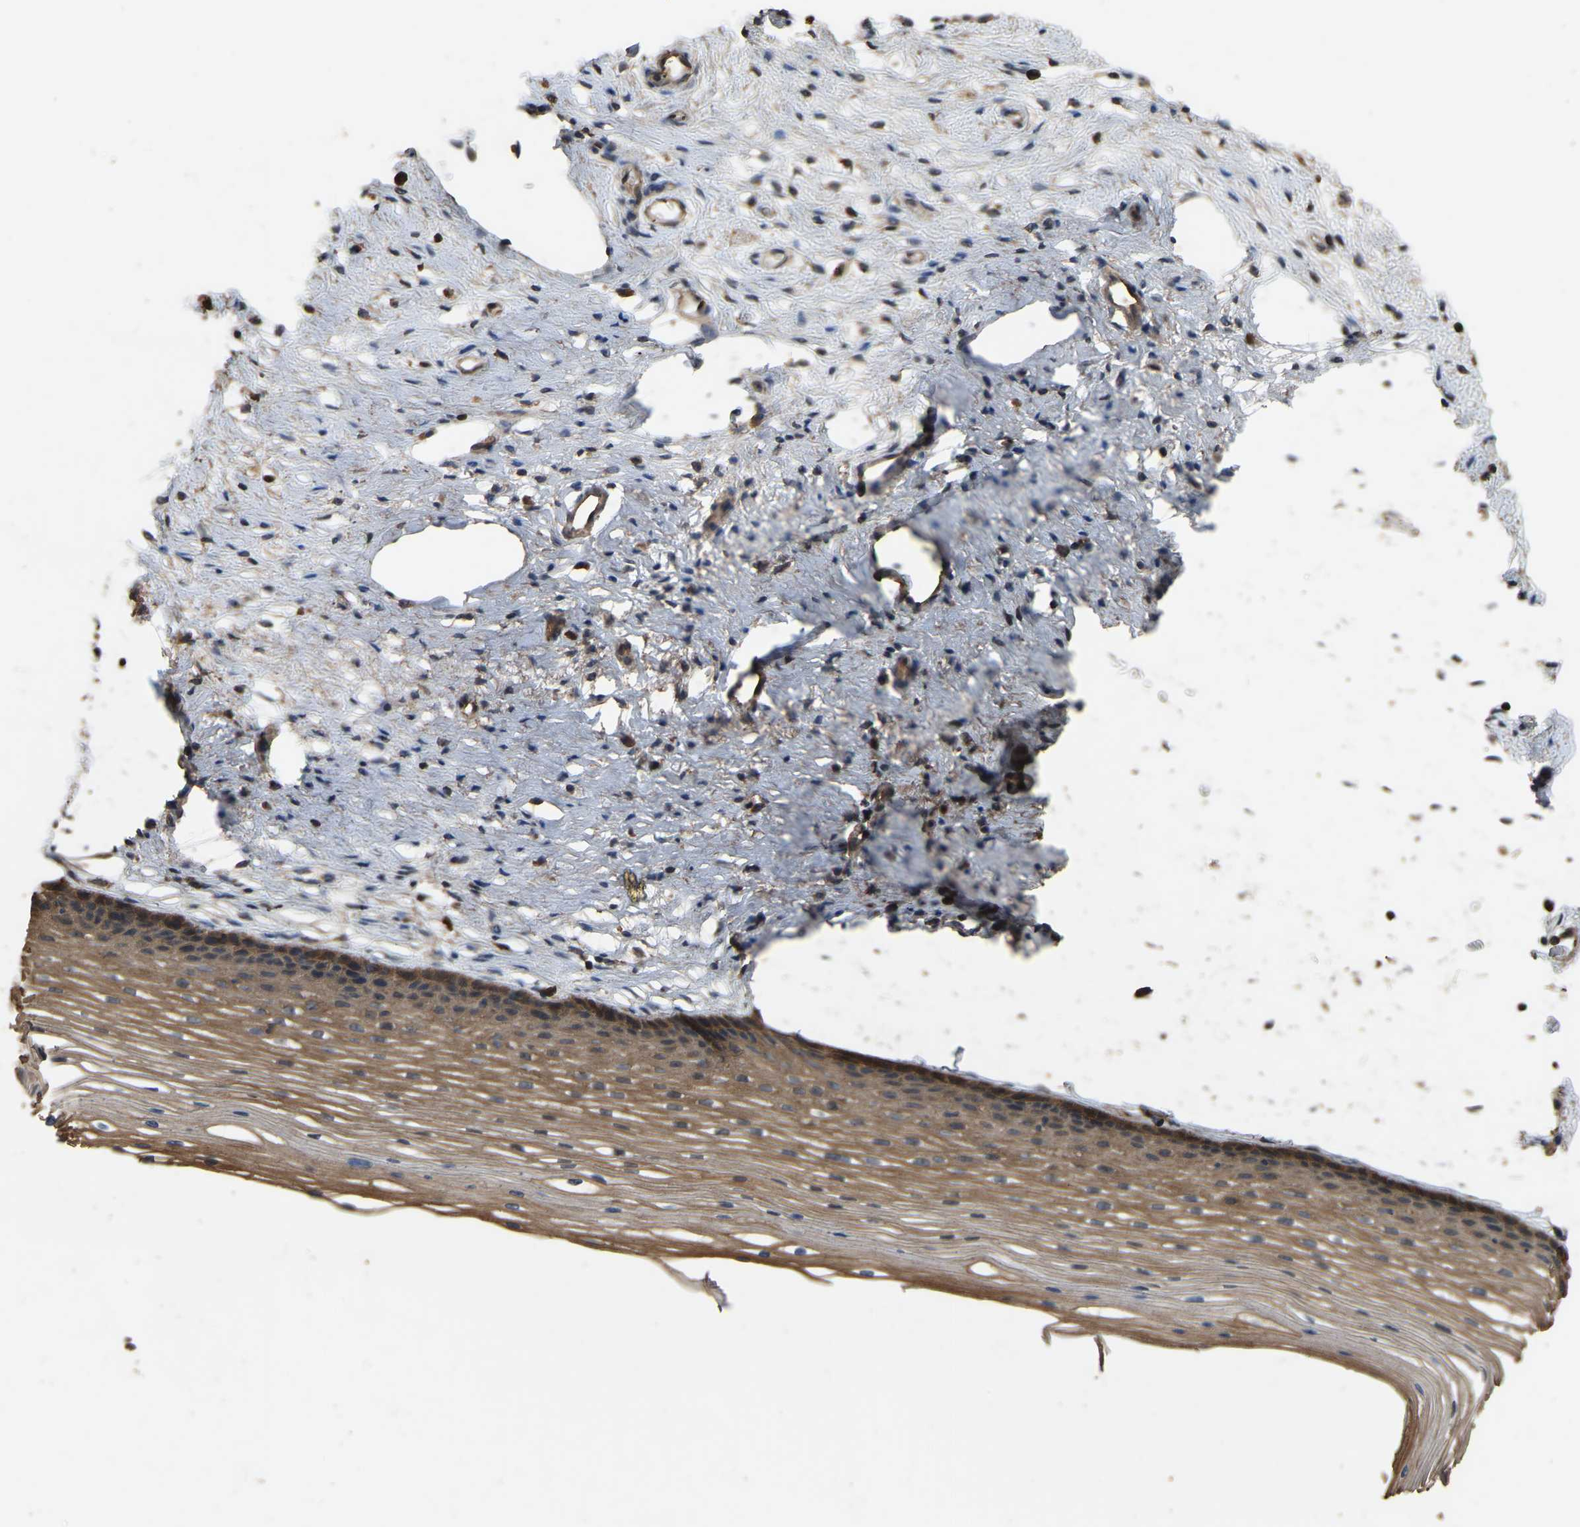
{"staining": {"intensity": "strong", "quantity": ">75%", "location": "cytoplasmic/membranous"}, "tissue": "cervix", "cell_type": "Glandular cells", "image_type": "normal", "snomed": [{"axis": "morphology", "description": "Normal tissue, NOS"}, {"axis": "topography", "description": "Cervix"}], "caption": "An immunohistochemistry (IHC) micrograph of normal tissue is shown. Protein staining in brown shows strong cytoplasmic/membranous positivity in cervix within glandular cells. The protein of interest is shown in brown color, while the nuclei are stained blue.", "gene": "FHIT", "patient": {"sex": "female", "age": 77}}